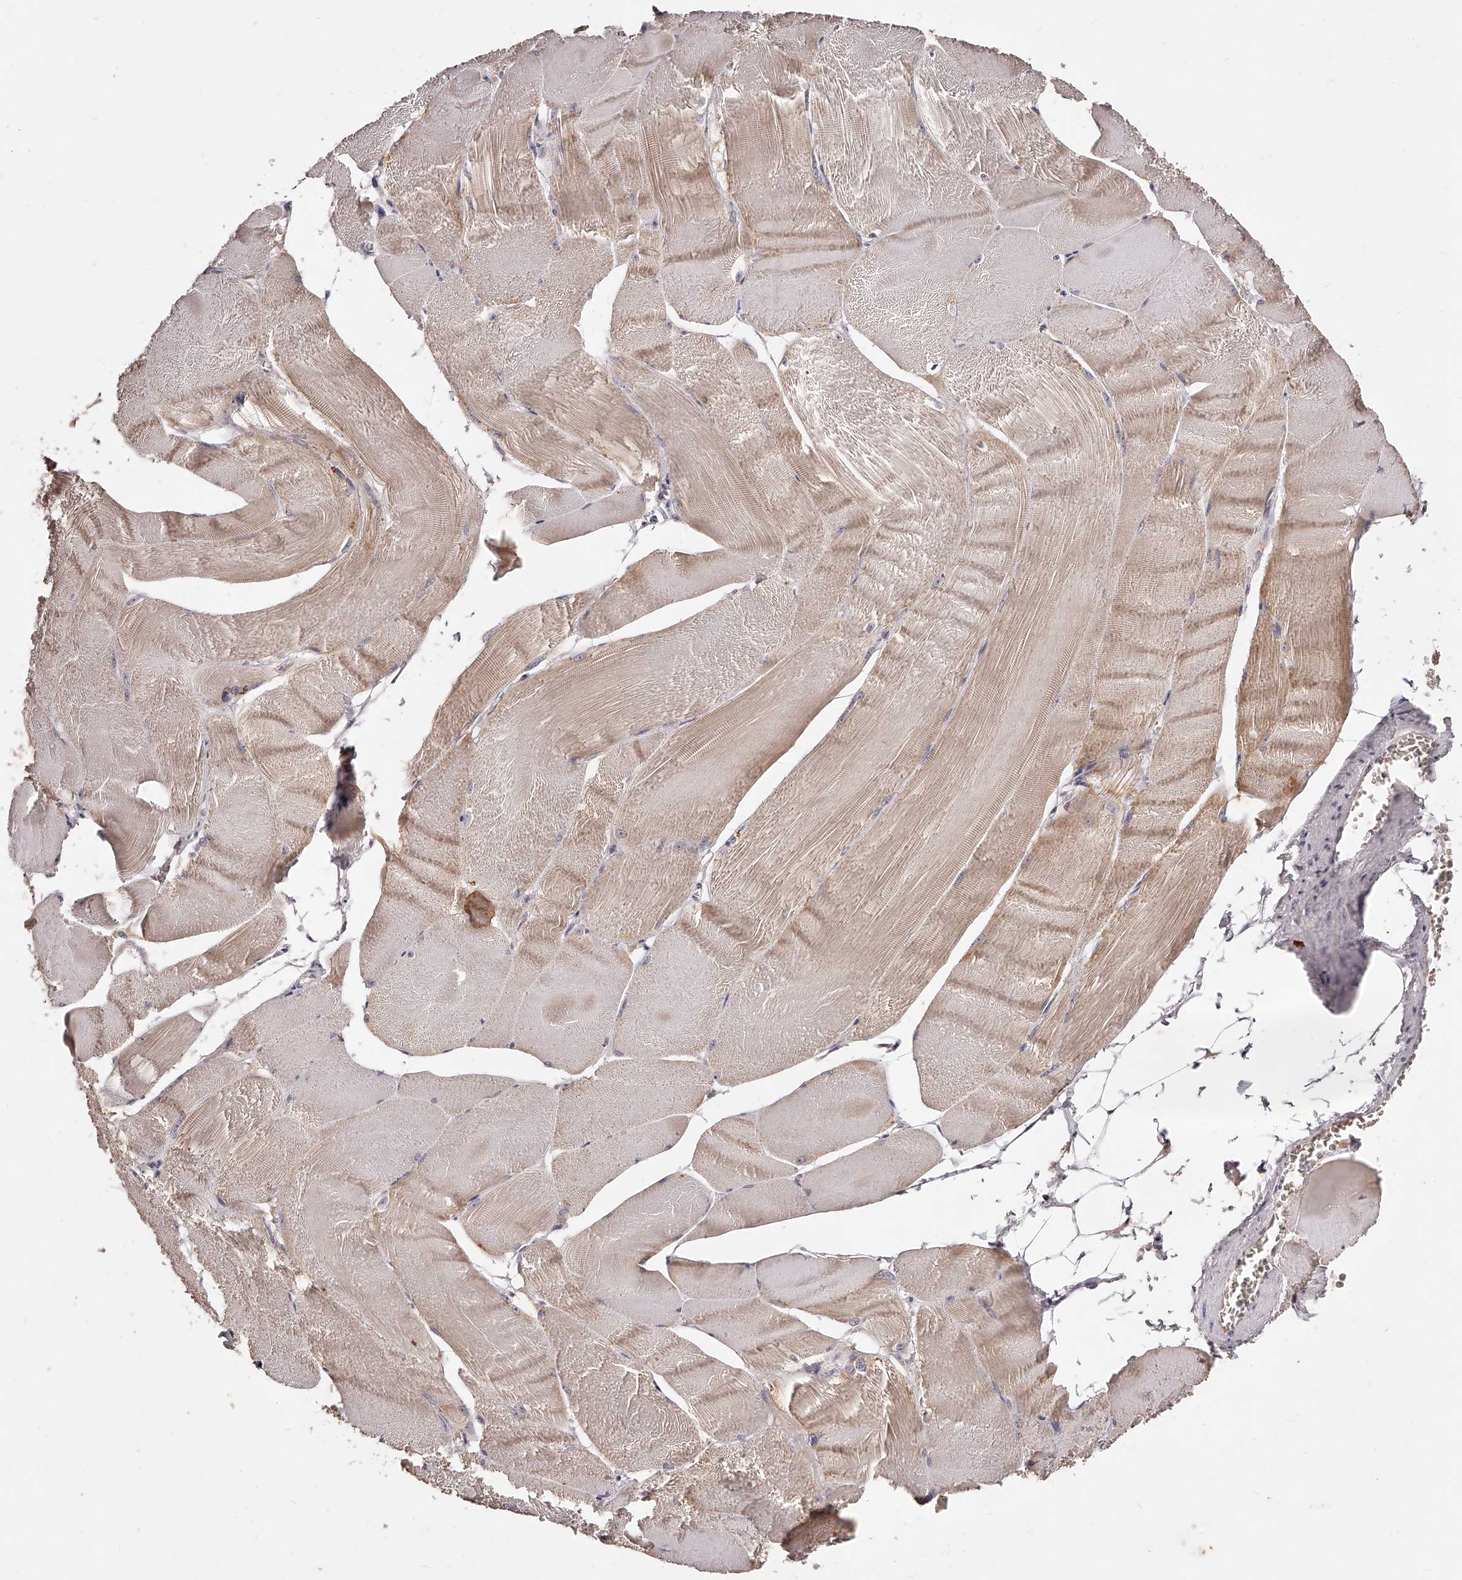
{"staining": {"intensity": "moderate", "quantity": "25%-75%", "location": "cytoplasmic/membranous"}, "tissue": "skeletal muscle", "cell_type": "Myocytes", "image_type": "normal", "snomed": [{"axis": "morphology", "description": "Normal tissue, NOS"}, {"axis": "morphology", "description": "Basal cell carcinoma"}, {"axis": "topography", "description": "Skeletal muscle"}], "caption": "This photomicrograph shows immunohistochemistry (IHC) staining of unremarkable human skeletal muscle, with medium moderate cytoplasmic/membranous positivity in approximately 25%-75% of myocytes.", "gene": "PHACTR1", "patient": {"sex": "female", "age": 64}}